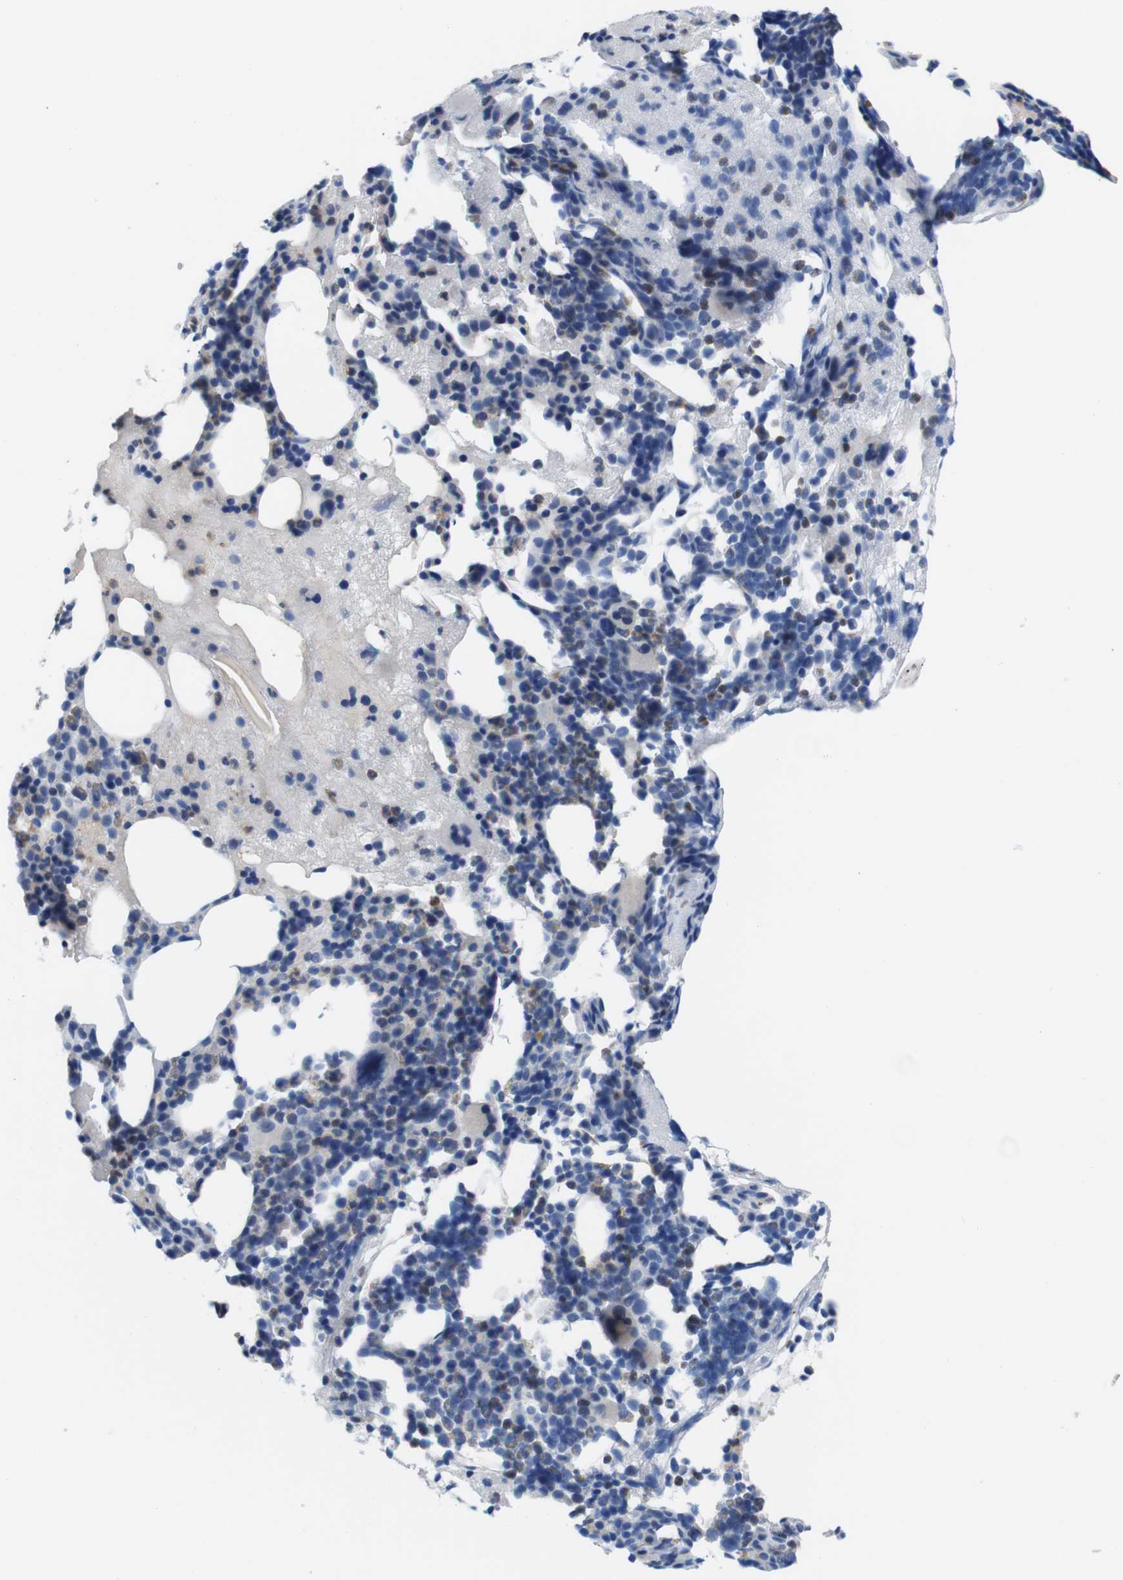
{"staining": {"intensity": "moderate", "quantity": "<25%", "location": "cytoplasmic/membranous"}, "tissue": "bone marrow", "cell_type": "Hematopoietic cells", "image_type": "normal", "snomed": [{"axis": "morphology", "description": "Normal tissue, NOS"}, {"axis": "morphology", "description": "Inflammation, NOS"}, {"axis": "topography", "description": "Bone marrow"}], "caption": "DAB immunohistochemical staining of normal bone marrow shows moderate cytoplasmic/membranous protein staining in about <25% of hematopoietic cells. The staining was performed using DAB (3,3'-diaminobenzidine) to visualize the protein expression in brown, while the nuclei were stained in blue with hematoxylin (Magnification: 20x).", "gene": "C1RL", "patient": {"sex": "male", "age": 43}}